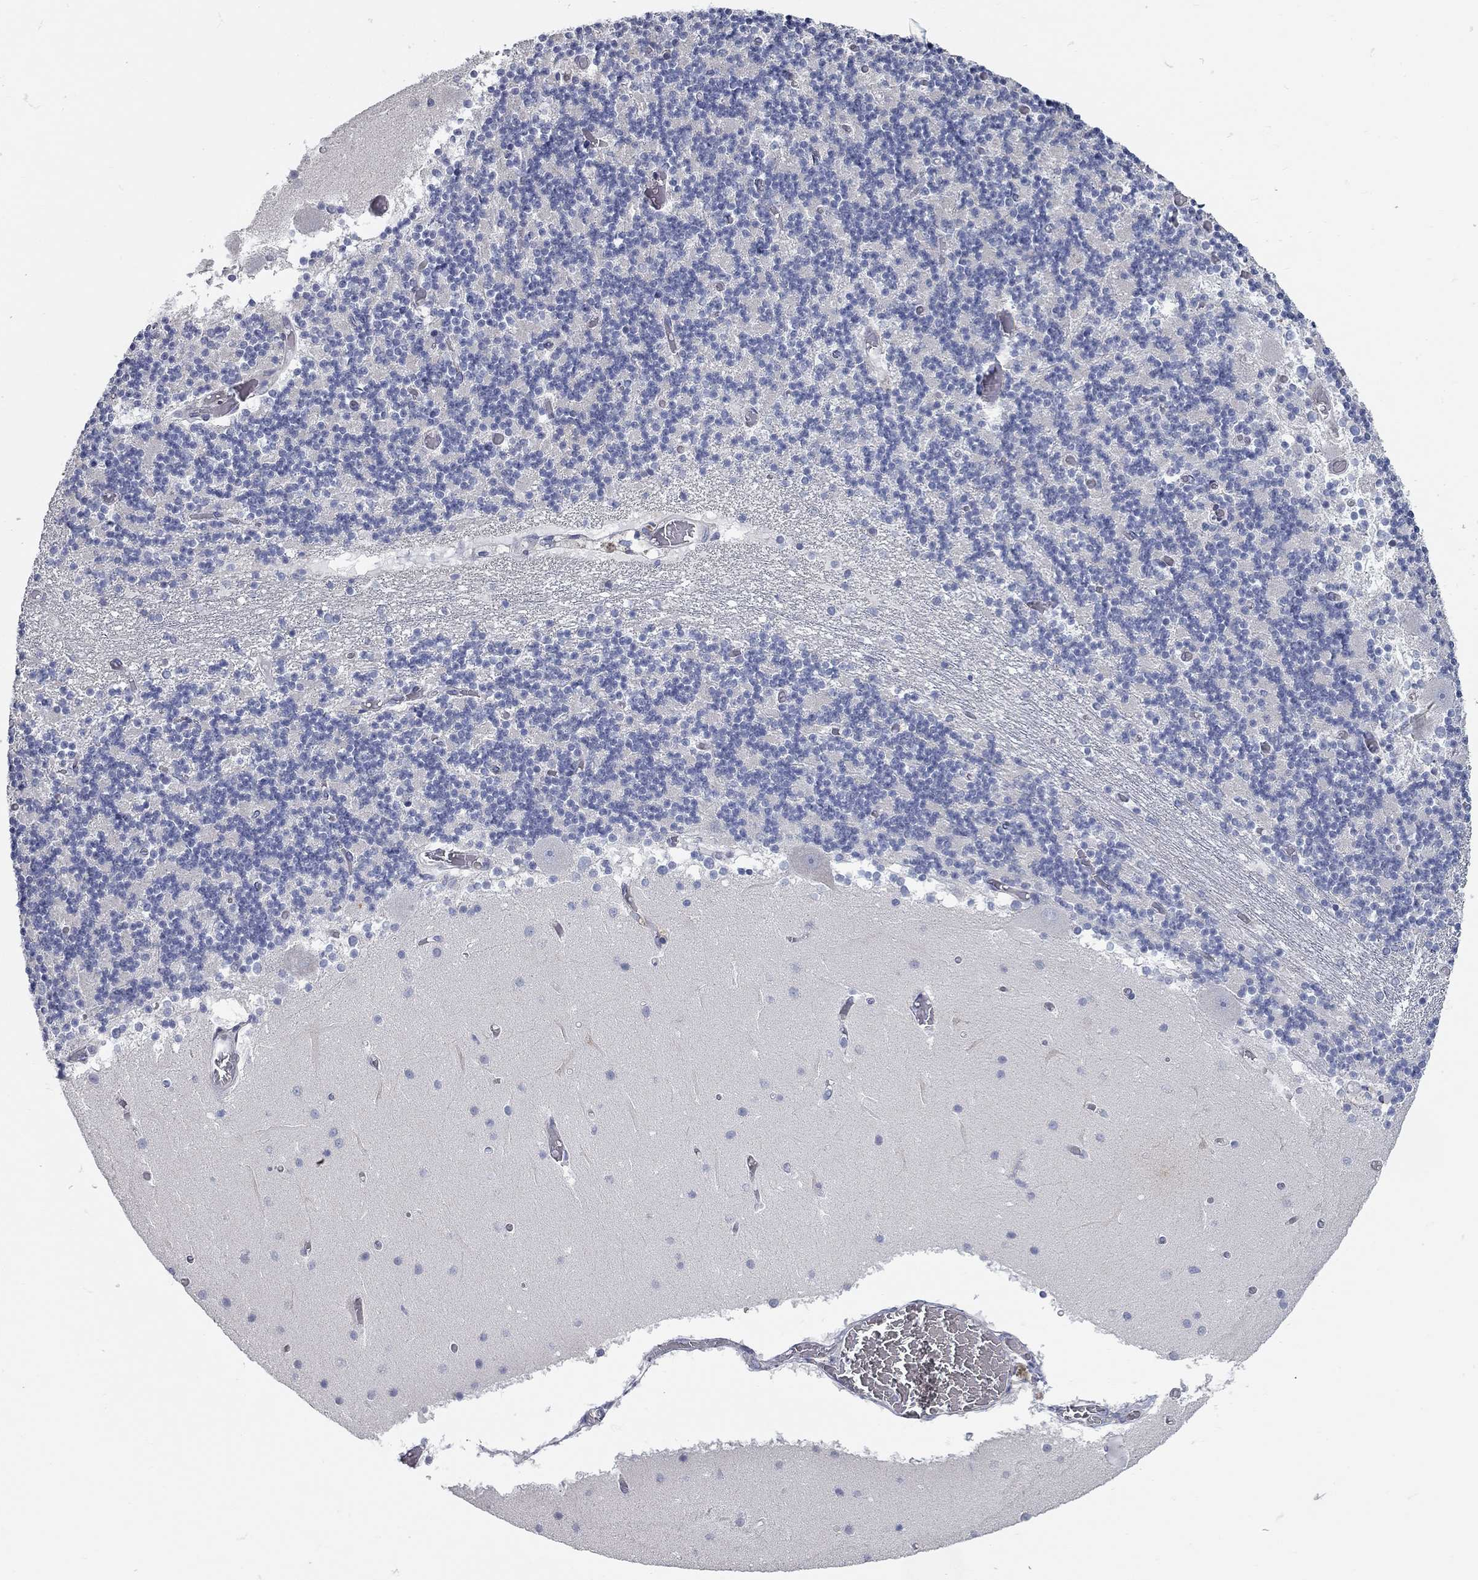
{"staining": {"intensity": "negative", "quantity": "none", "location": "none"}, "tissue": "cerebellum", "cell_type": "Cells in granular layer", "image_type": "normal", "snomed": [{"axis": "morphology", "description": "Normal tissue, NOS"}, {"axis": "topography", "description": "Cerebellum"}], "caption": "This is an immunohistochemistry (IHC) histopathology image of normal cerebellum. There is no positivity in cells in granular layer.", "gene": "XAGE2", "patient": {"sex": "female", "age": 28}}